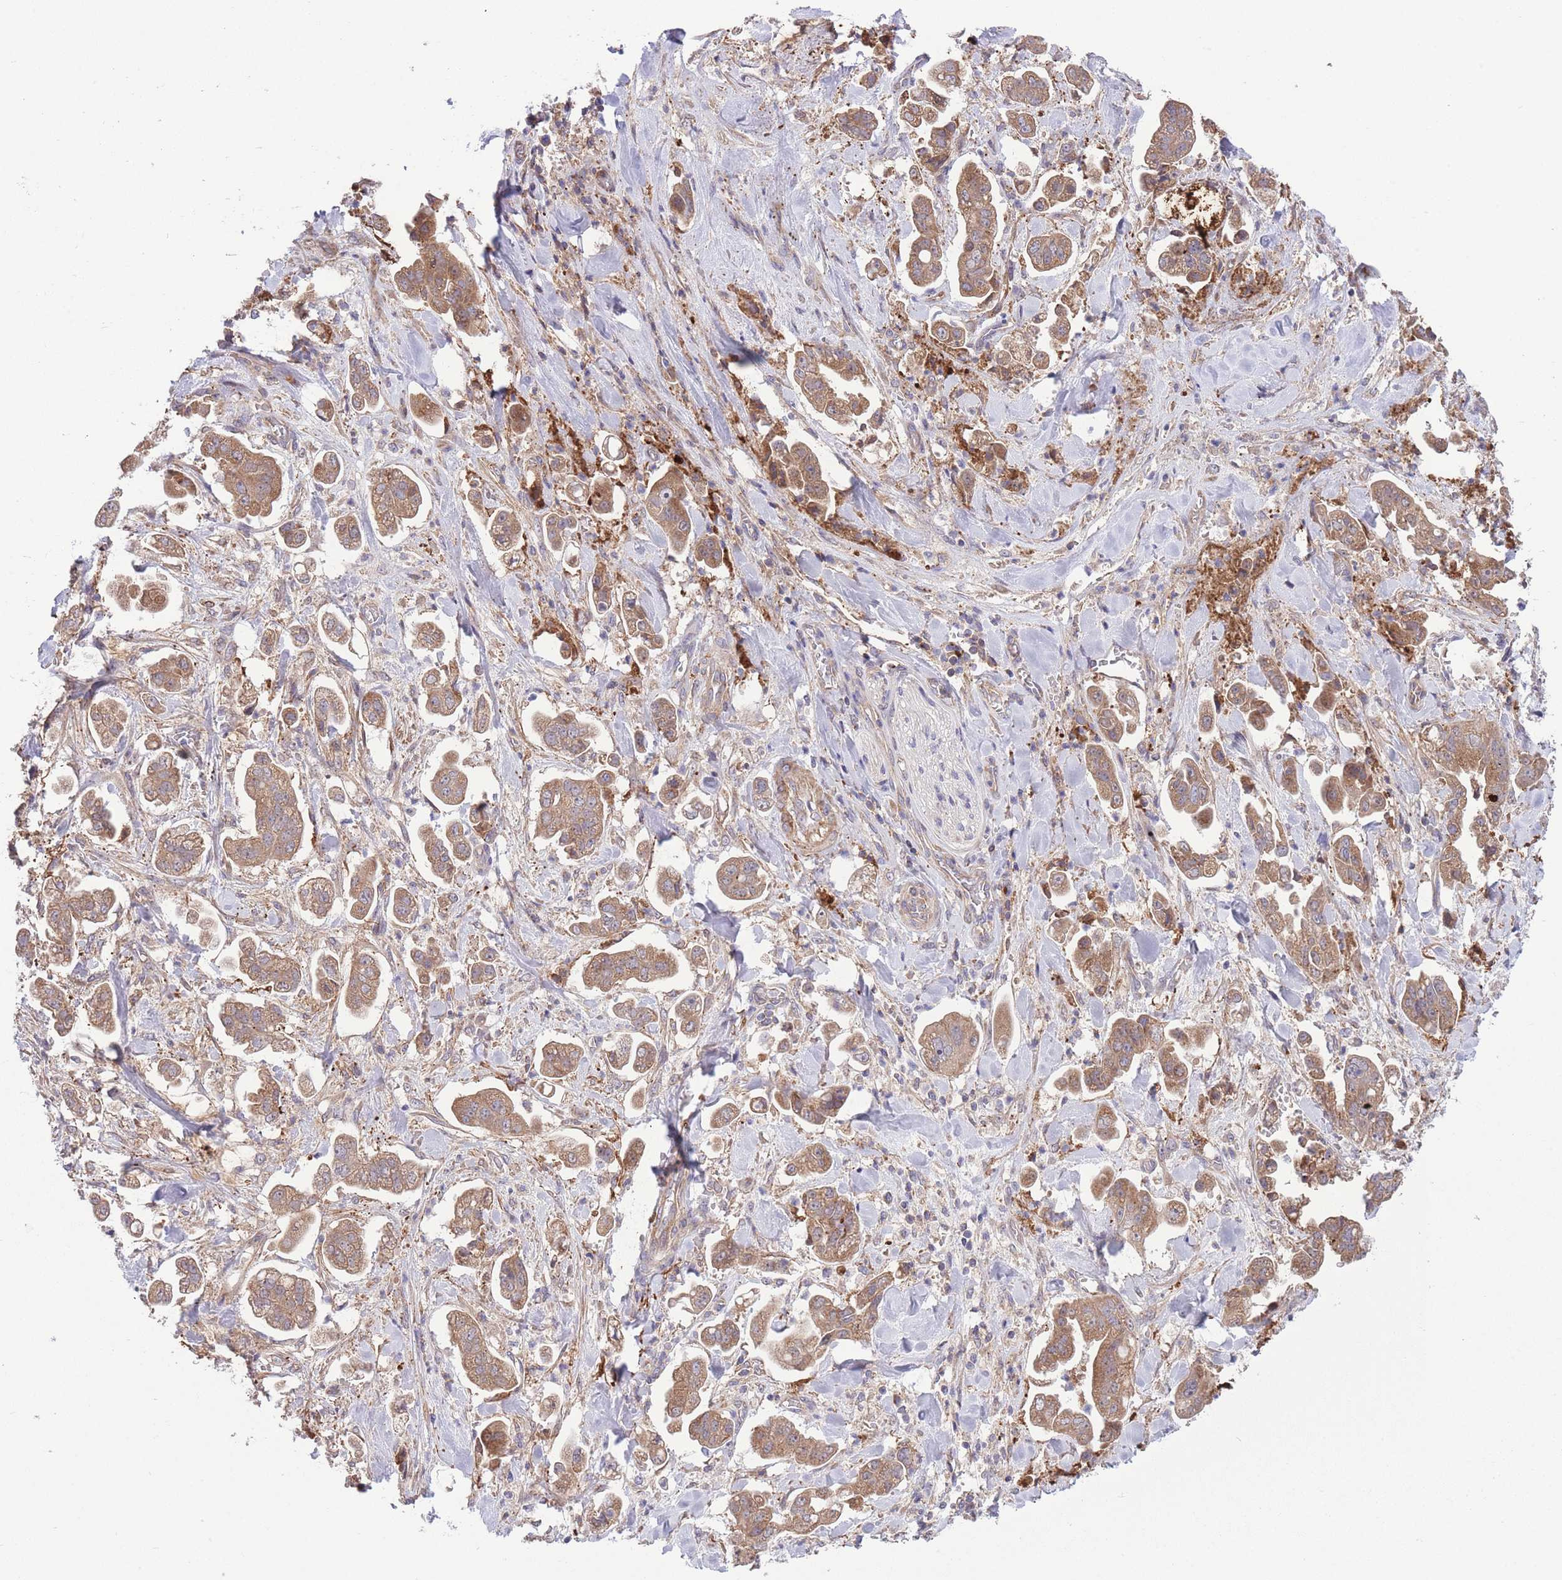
{"staining": {"intensity": "moderate", "quantity": ">75%", "location": "cytoplasmic/membranous"}, "tissue": "stomach cancer", "cell_type": "Tumor cells", "image_type": "cancer", "snomed": [{"axis": "morphology", "description": "Adenocarcinoma, NOS"}, {"axis": "topography", "description": "Stomach"}], "caption": "This micrograph demonstrates immunohistochemistry staining of human stomach cancer, with medium moderate cytoplasmic/membranous staining in approximately >75% of tumor cells.", "gene": "ATP13A2", "patient": {"sex": "male", "age": 62}}